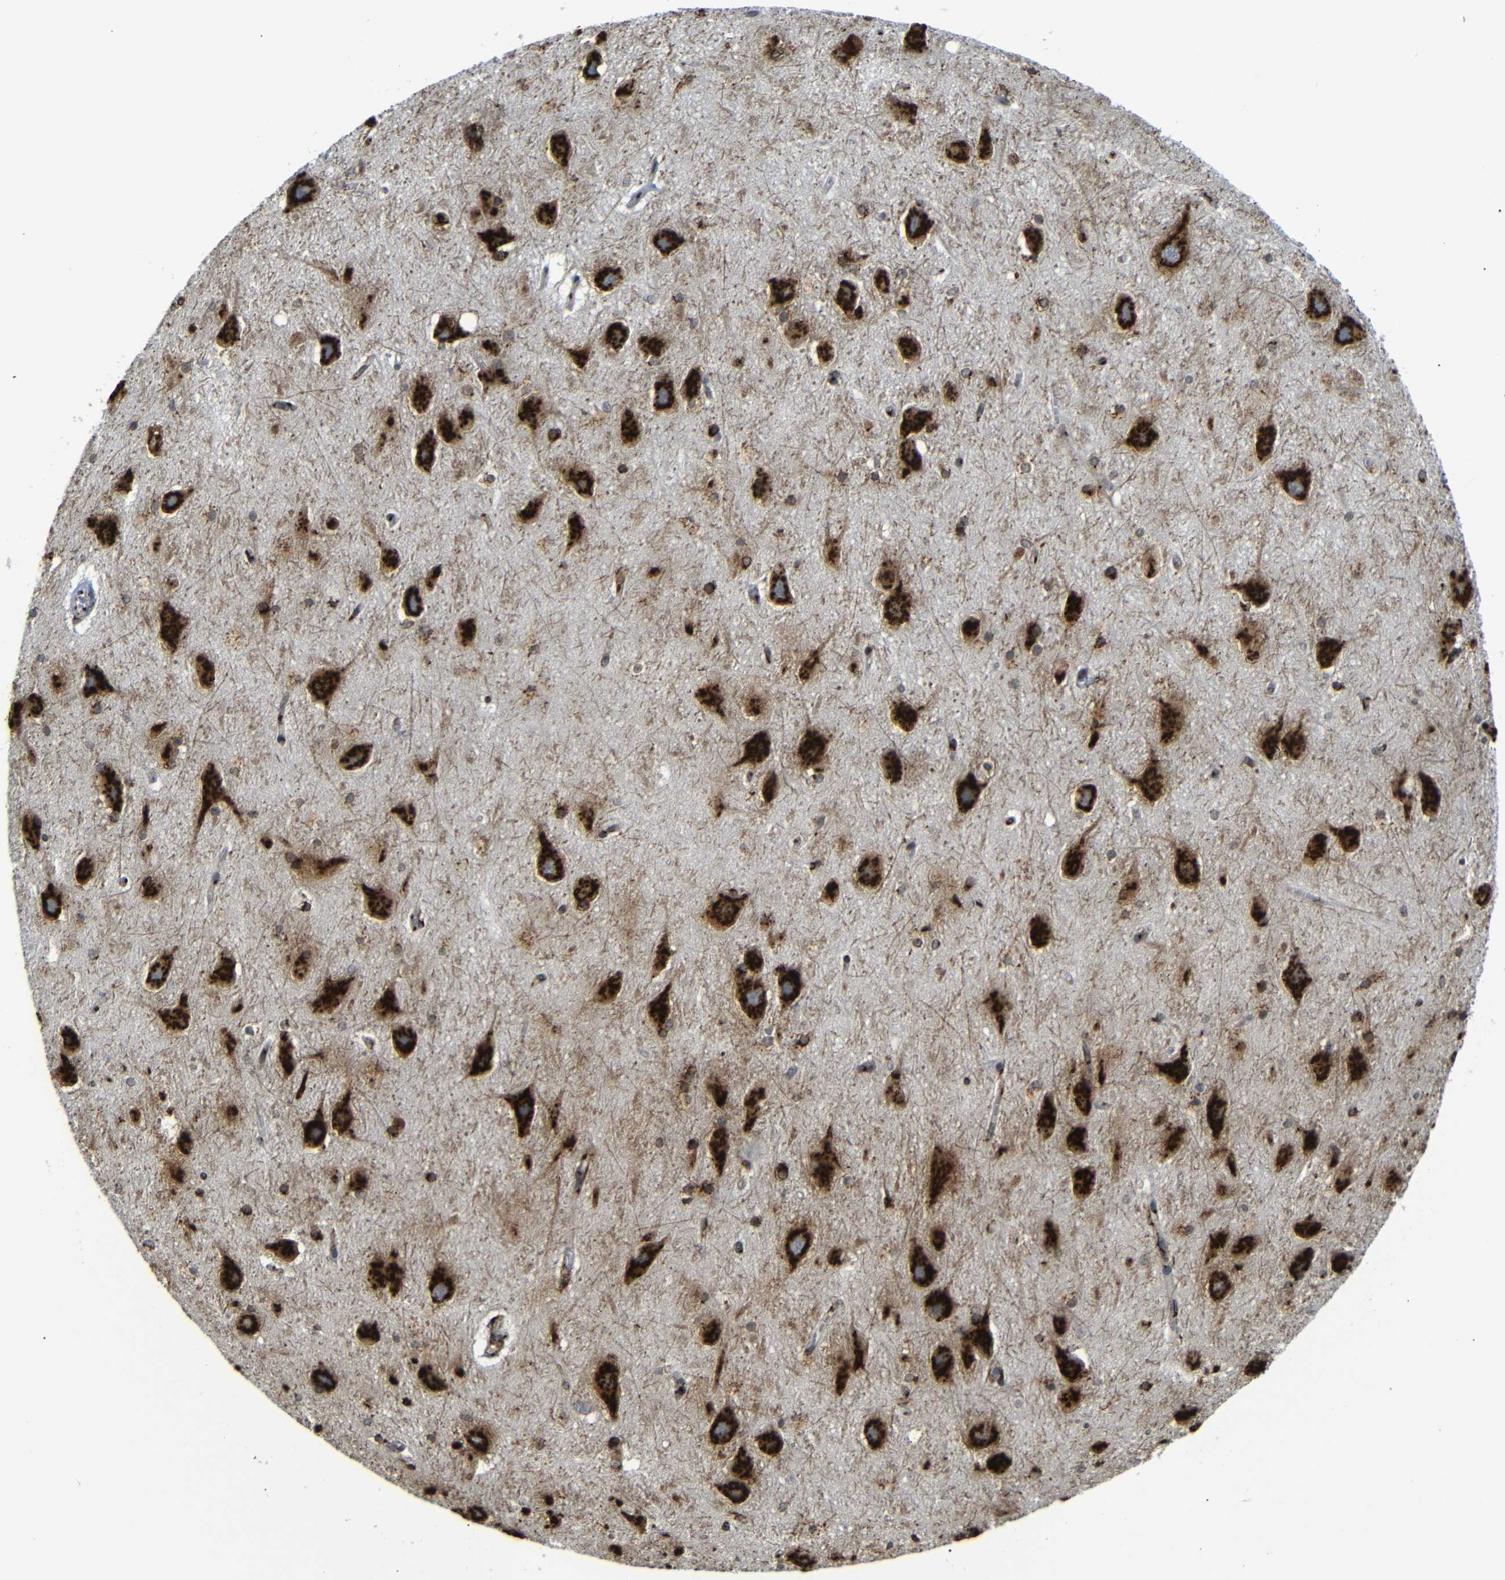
{"staining": {"intensity": "strong", "quantity": ">75%", "location": "cytoplasmic/membranous"}, "tissue": "hippocampus", "cell_type": "Glial cells", "image_type": "normal", "snomed": [{"axis": "morphology", "description": "Normal tissue, NOS"}, {"axis": "topography", "description": "Hippocampus"}], "caption": "Glial cells display strong cytoplasmic/membranous staining in approximately >75% of cells in benign hippocampus. (Brightfield microscopy of DAB IHC at high magnification).", "gene": "TGOLN2", "patient": {"sex": "female", "age": 19}}